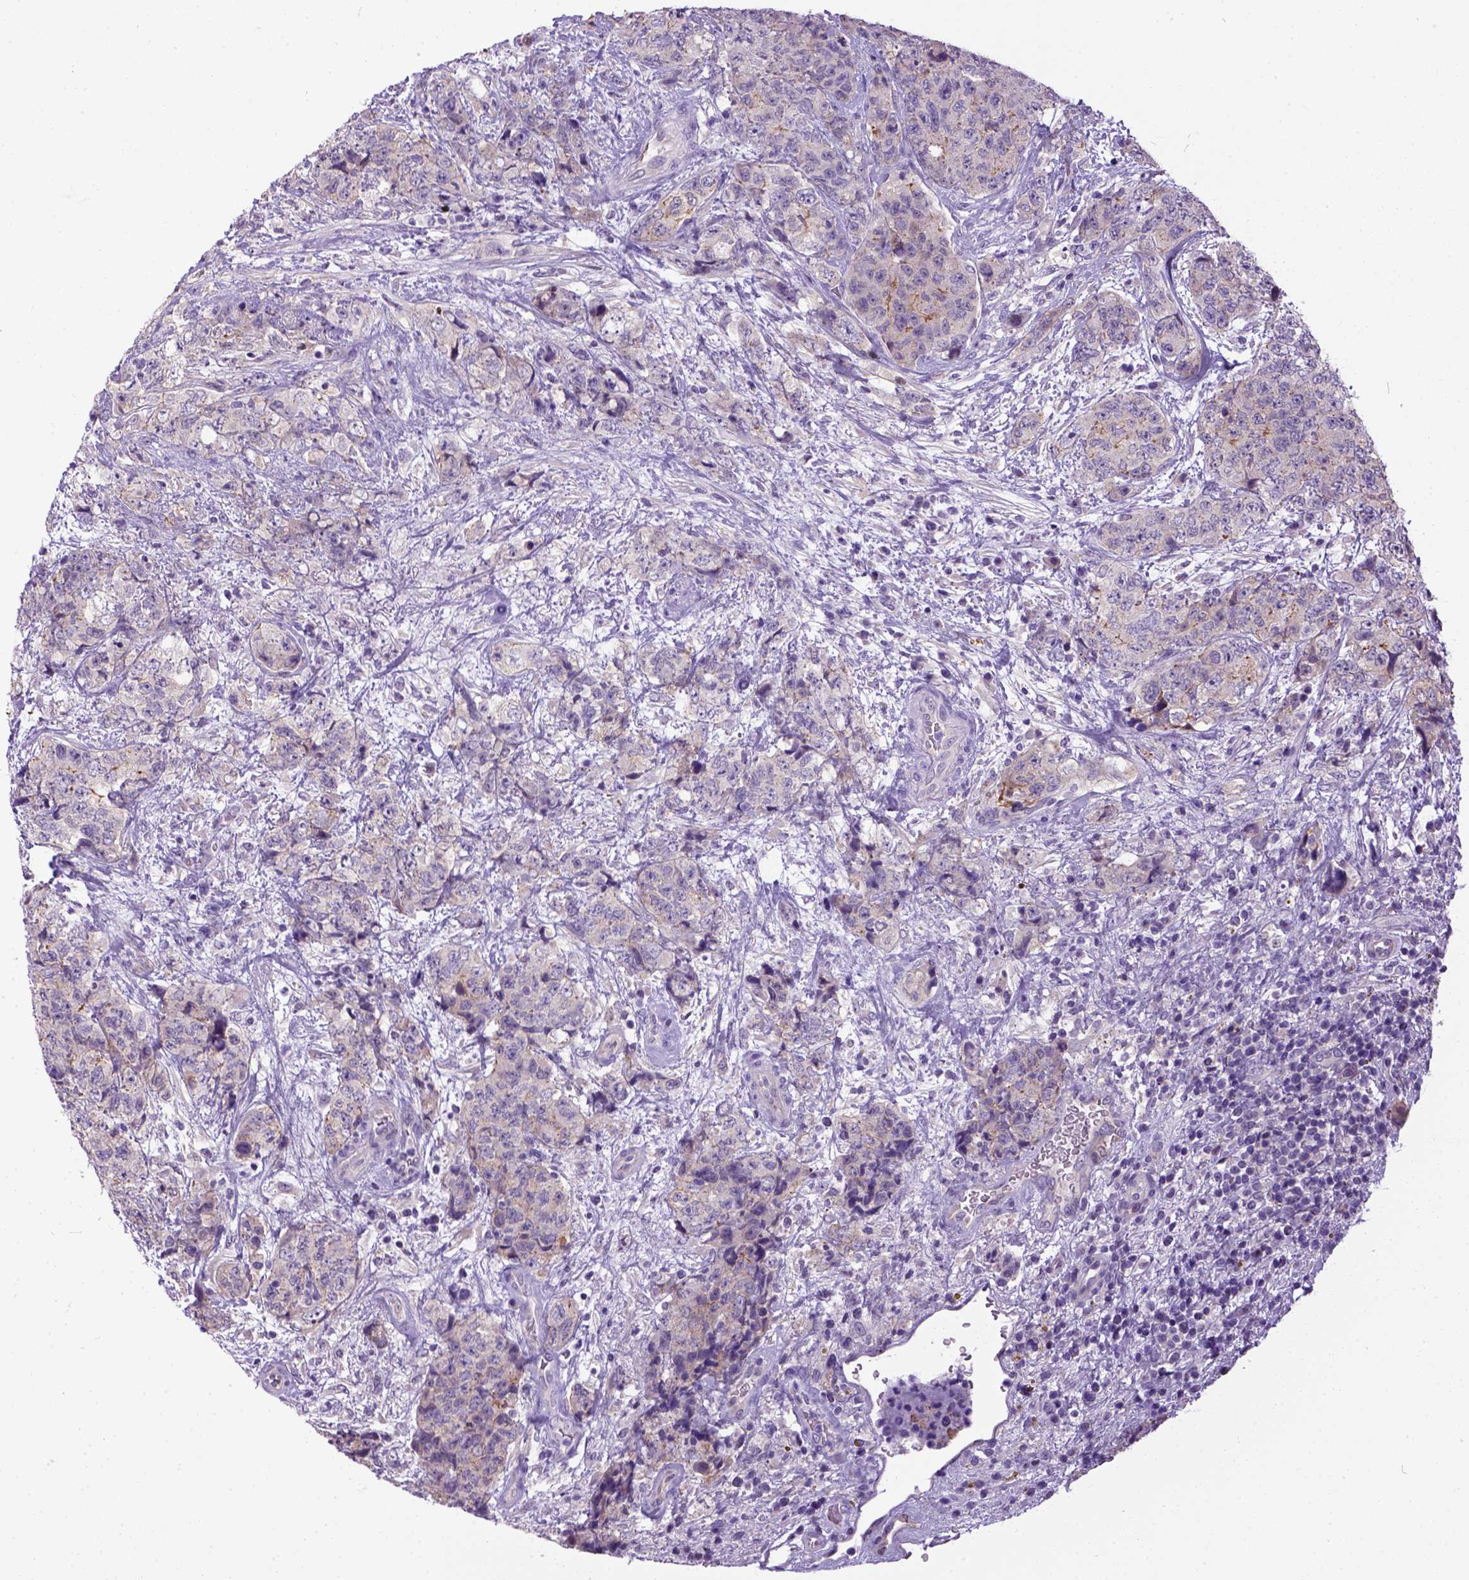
{"staining": {"intensity": "weak", "quantity": "25%-75%", "location": "cytoplasmic/membranous"}, "tissue": "urothelial cancer", "cell_type": "Tumor cells", "image_type": "cancer", "snomed": [{"axis": "morphology", "description": "Urothelial carcinoma, High grade"}, {"axis": "topography", "description": "Urinary bladder"}], "caption": "Immunohistochemical staining of human urothelial cancer demonstrates weak cytoplasmic/membranous protein positivity in about 25%-75% of tumor cells.", "gene": "NEK5", "patient": {"sex": "female", "age": 78}}